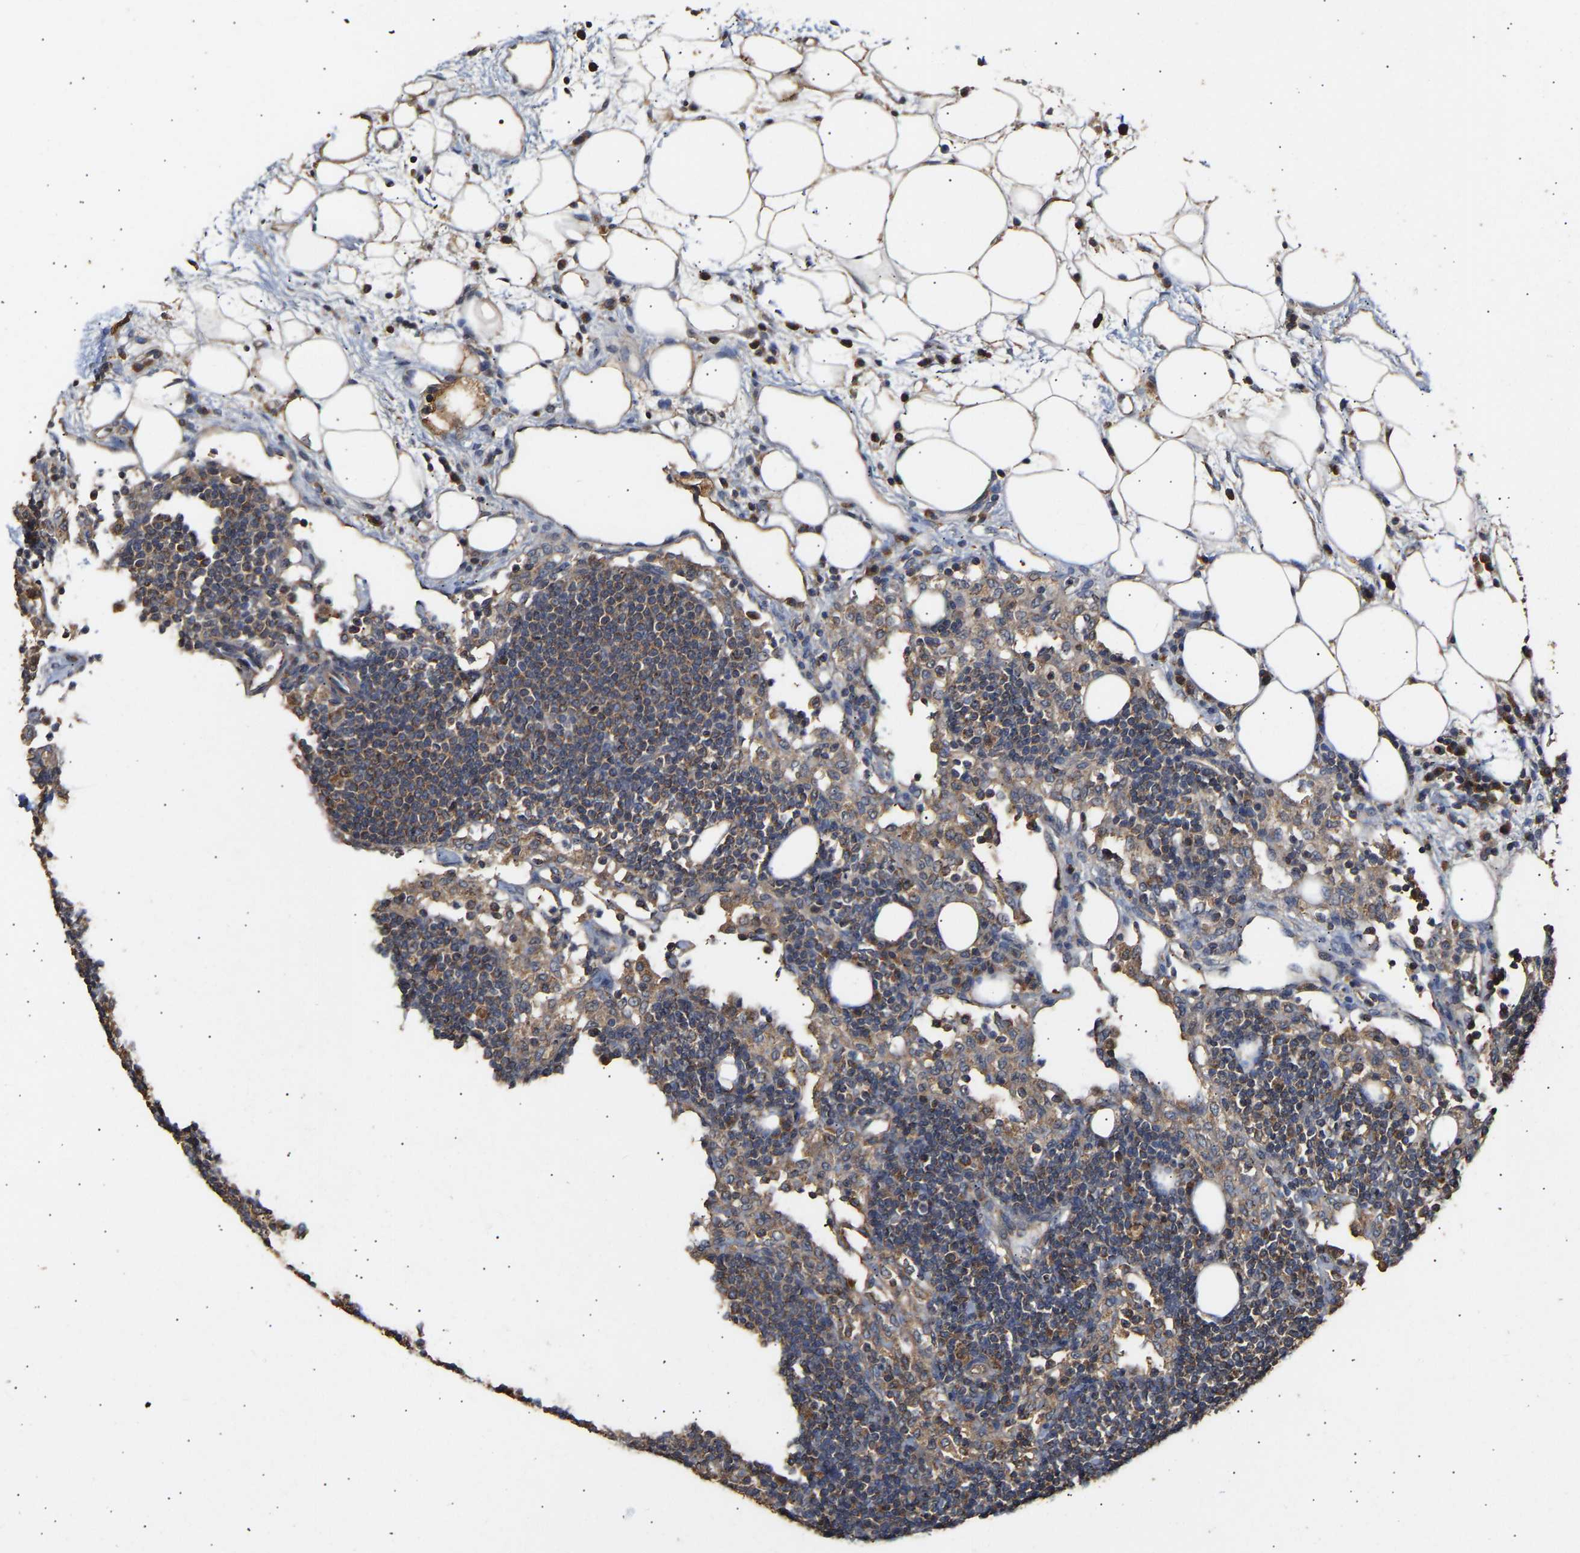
{"staining": {"intensity": "moderate", "quantity": ">75%", "location": "cytoplasmic/membranous"}, "tissue": "lymph node", "cell_type": "Germinal center cells", "image_type": "normal", "snomed": [{"axis": "morphology", "description": "Normal tissue, NOS"}, {"axis": "morphology", "description": "Carcinoid, malignant, NOS"}, {"axis": "topography", "description": "Lymph node"}], "caption": "An IHC micrograph of benign tissue is shown. Protein staining in brown highlights moderate cytoplasmic/membranous positivity in lymph node within germinal center cells.", "gene": "ZNF26", "patient": {"sex": "male", "age": 47}}